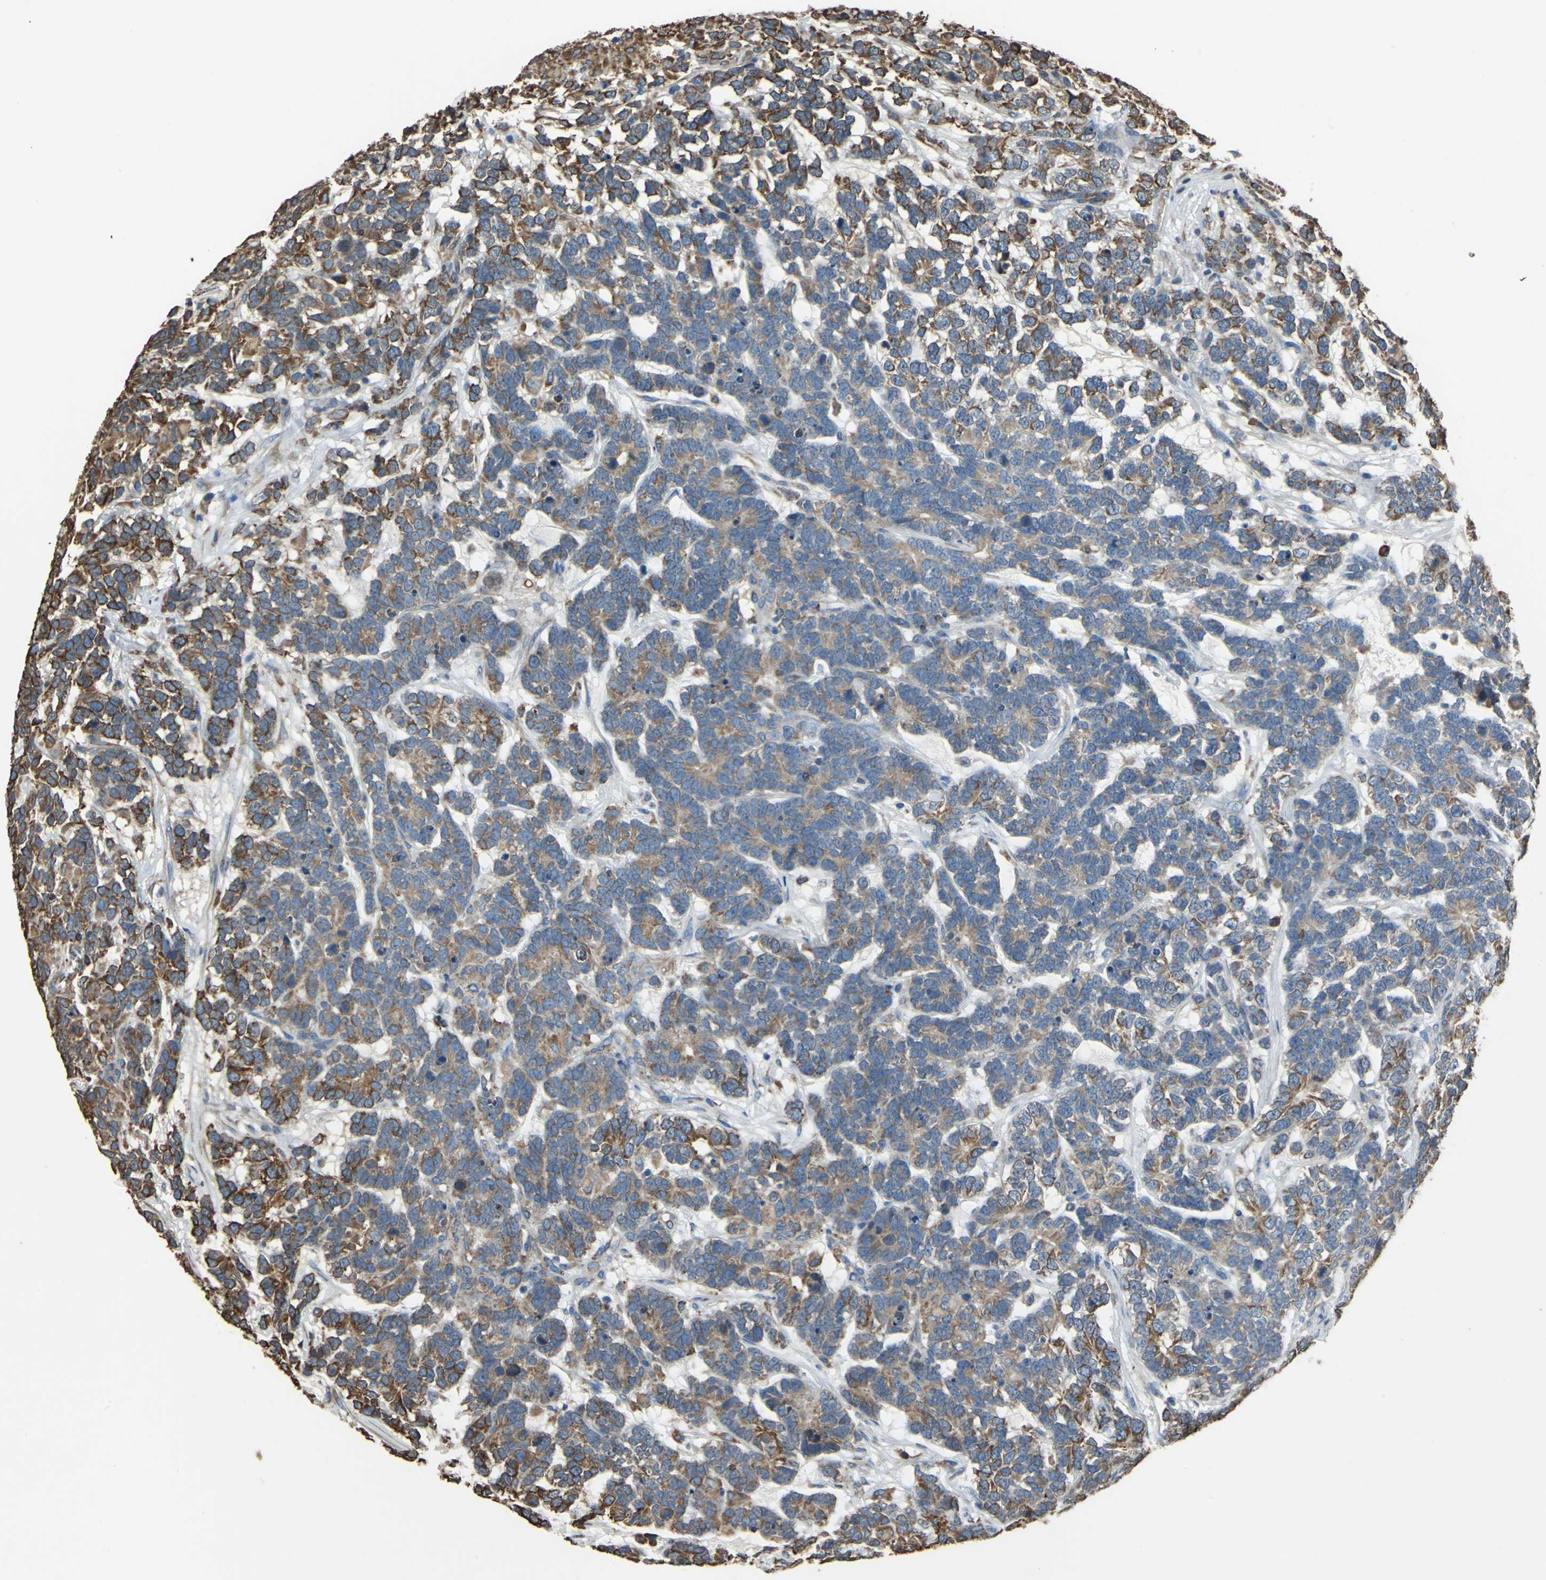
{"staining": {"intensity": "moderate", "quantity": ">75%", "location": "cytoplasmic/membranous"}, "tissue": "testis cancer", "cell_type": "Tumor cells", "image_type": "cancer", "snomed": [{"axis": "morphology", "description": "Carcinoma, Embryonal, NOS"}, {"axis": "topography", "description": "Testis"}], "caption": "Embryonal carcinoma (testis) stained with immunohistochemistry (IHC) demonstrates moderate cytoplasmic/membranous staining in about >75% of tumor cells.", "gene": "GPANK1", "patient": {"sex": "male", "age": 26}}